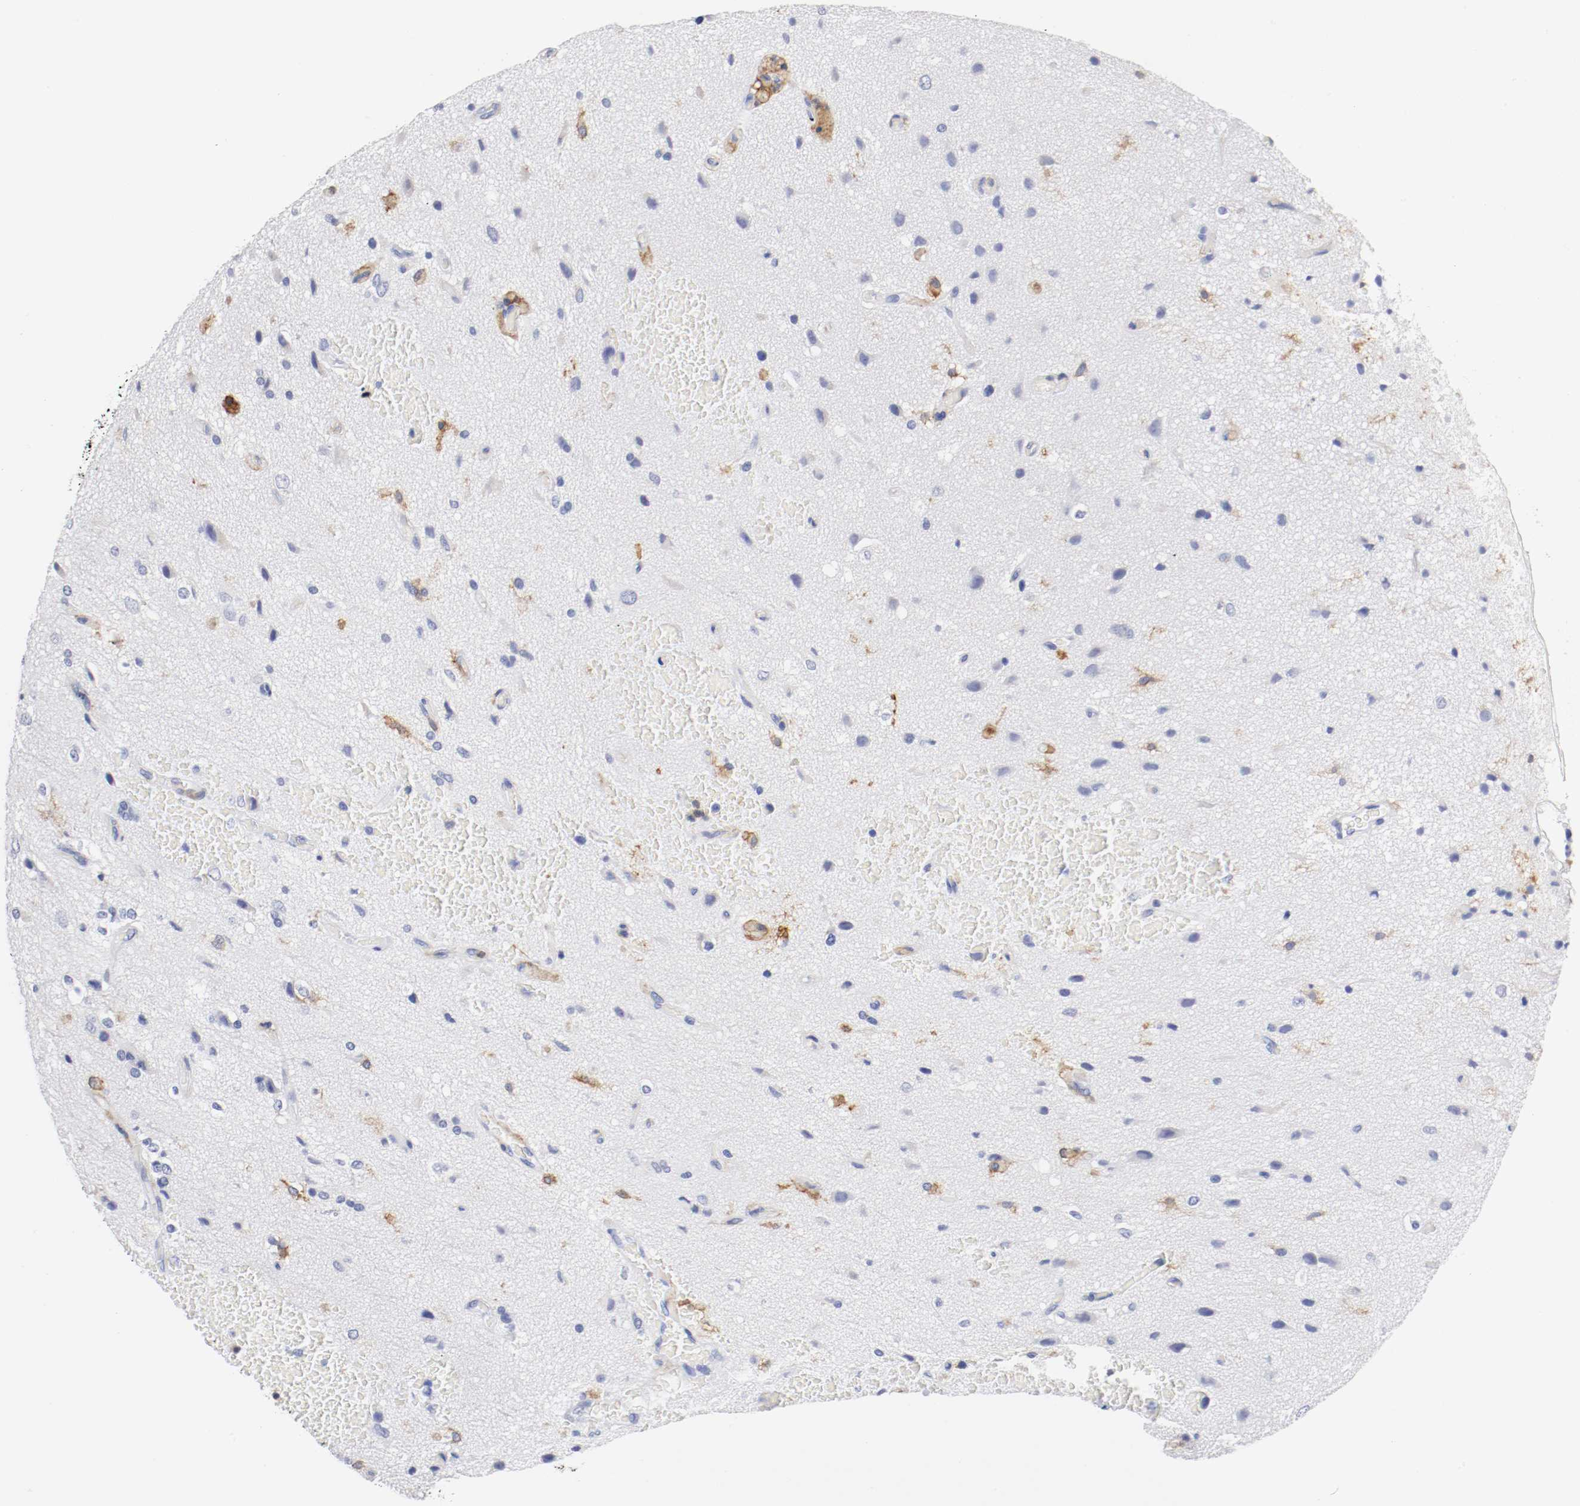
{"staining": {"intensity": "negative", "quantity": "none", "location": "none"}, "tissue": "glioma", "cell_type": "Tumor cells", "image_type": "cancer", "snomed": [{"axis": "morphology", "description": "Glioma, malignant, High grade"}, {"axis": "topography", "description": "Brain"}], "caption": "Tumor cells are negative for protein expression in human malignant glioma (high-grade).", "gene": "ITGAX", "patient": {"sex": "male", "age": 47}}